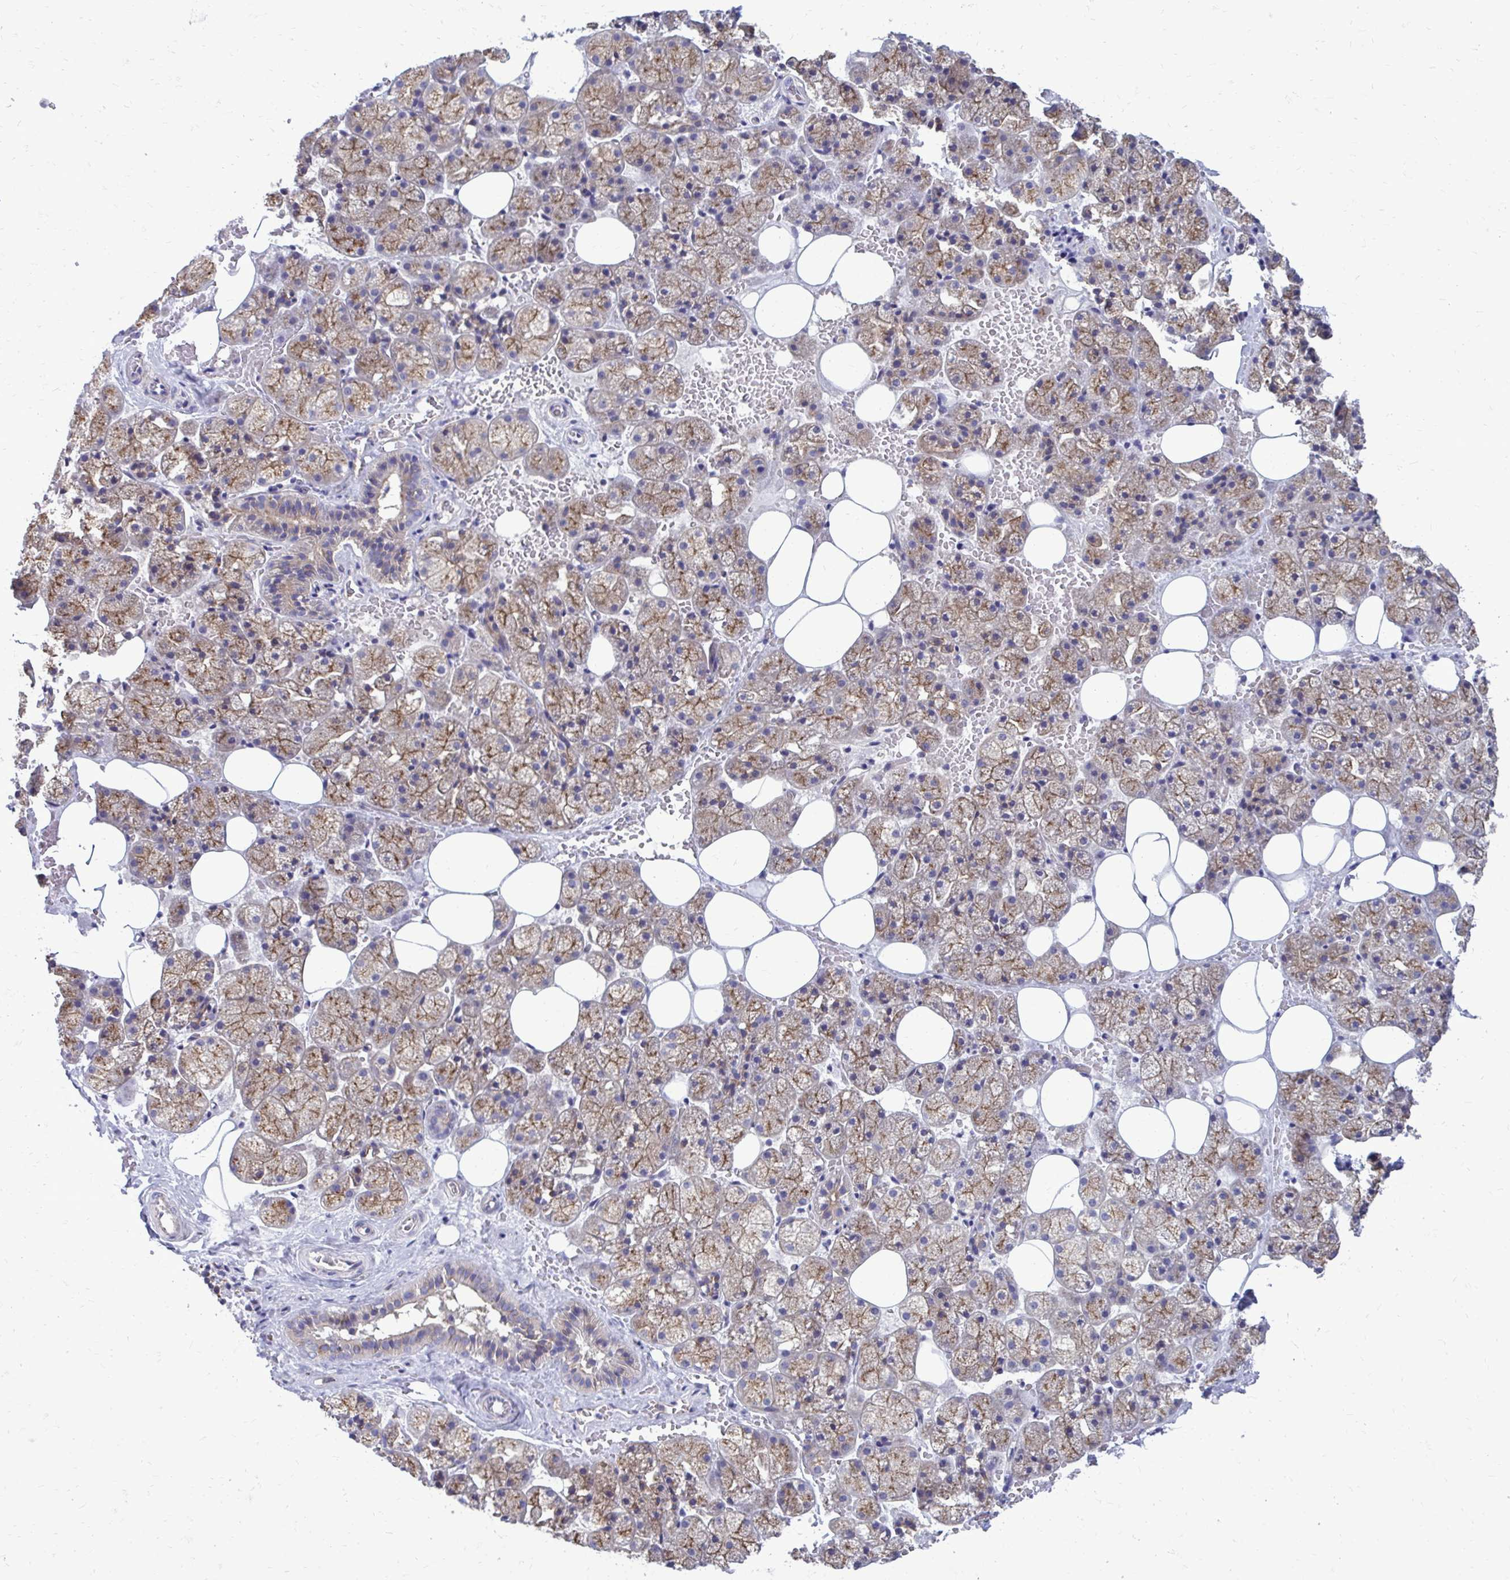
{"staining": {"intensity": "moderate", "quantity": ">75%", "location": "cytoplasmic/membranous"}, "tissue": "salivary gland", "cell_type": "Glandular cells", "image_type": "normal", "snomed": [{"axis": "morphology", "description": "Normal tissue, NOS"}, {"axis": "topography", "description": "Salivary gland"}, {"axis": "topography", "description": "Peripheral nerve tissue"}], "caption": "This image exhibits immunohistochemistry (IHC) staining of normal salivary gland, with medium moderate cytoplasmic/membranous staining in approximately >75% of glandular cells.", "gene": "CLTA", "patient": {"sex": "male", "age": 38}}